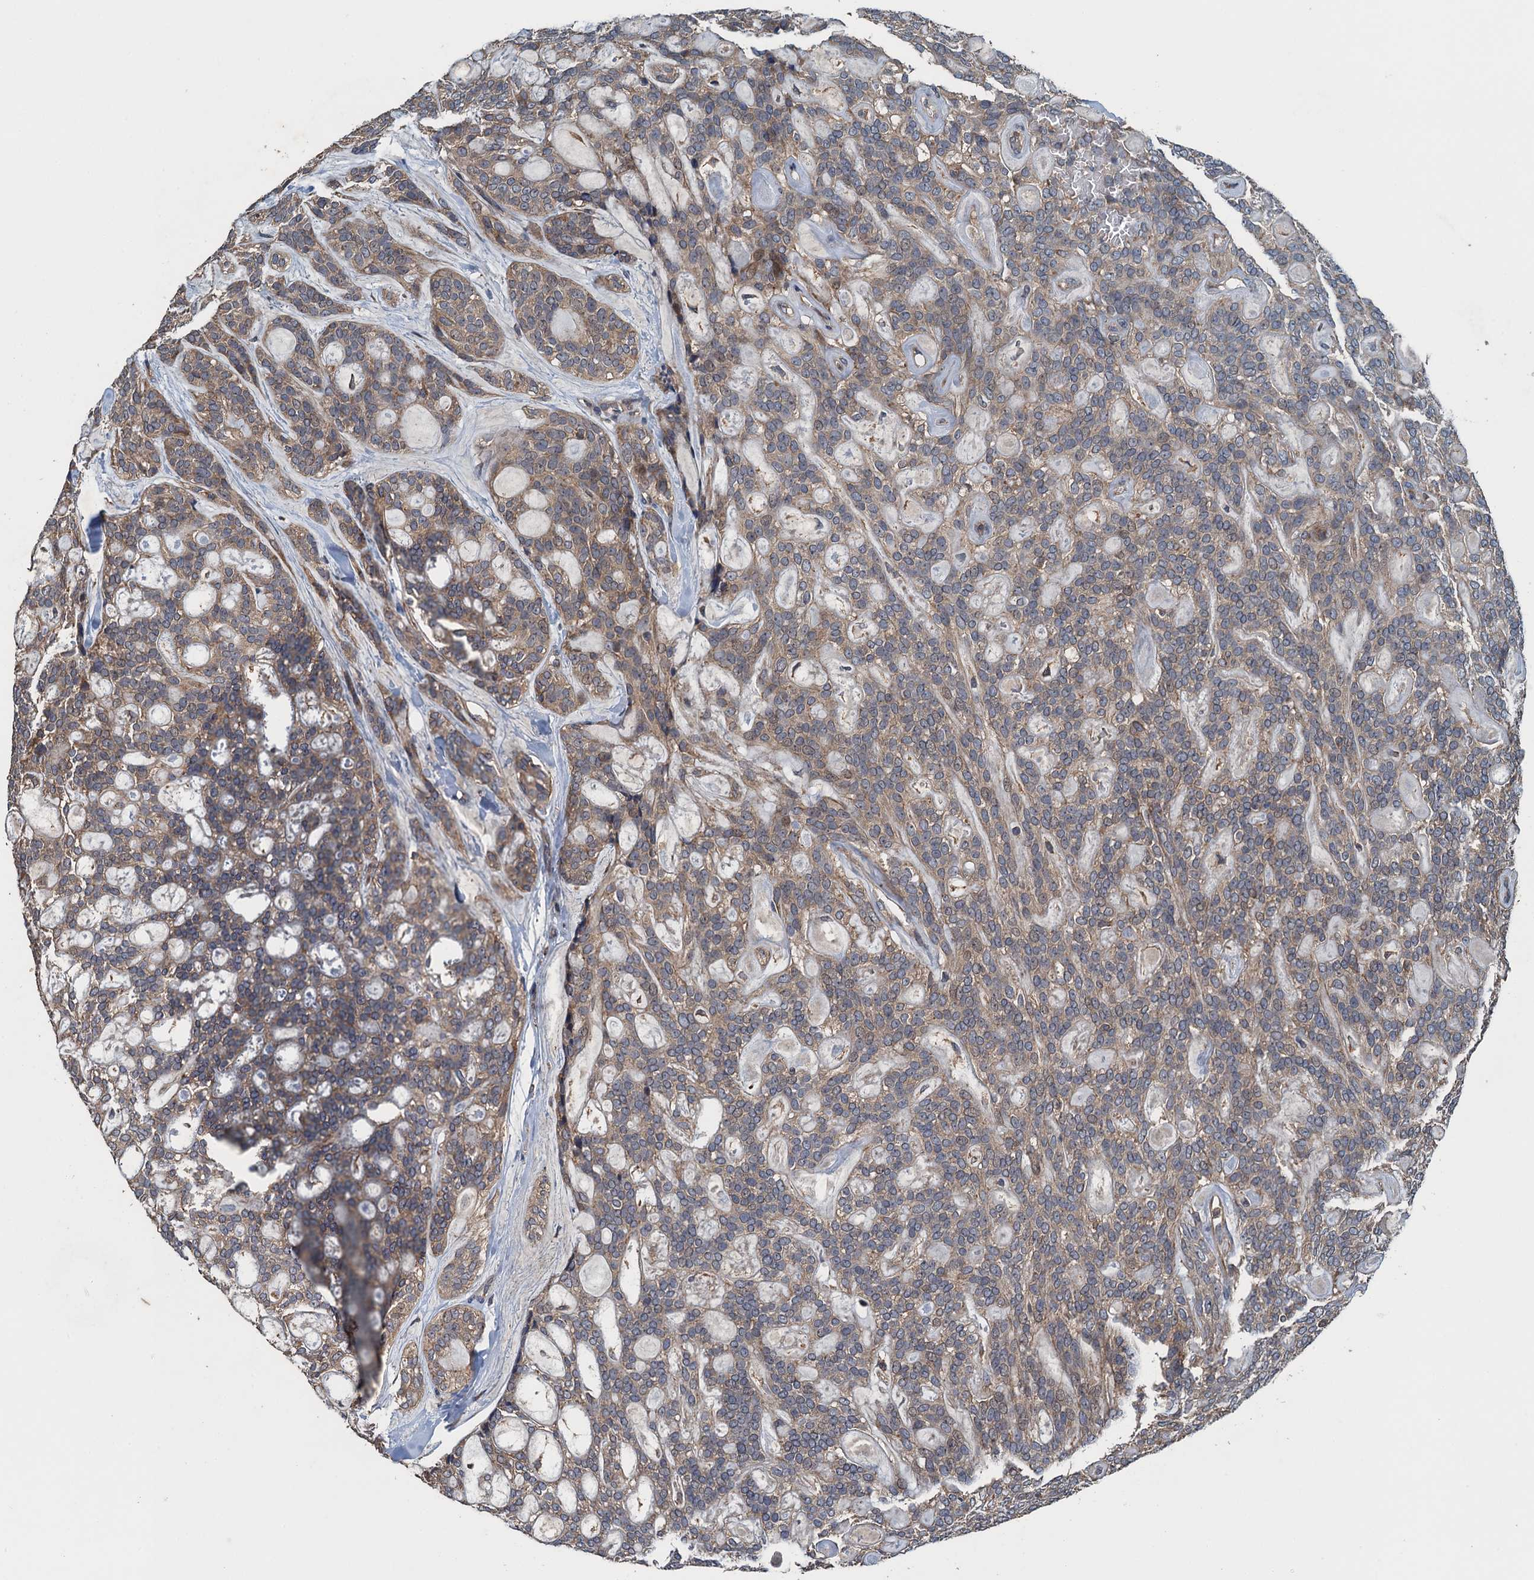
{"staining": {"intensity": "weak", "quantity": "25%-75%", "location": "cytoplasmic/membranous"}, "tissue": "head and neck cancer", "cell_type": "Tumor cells", "image_type": "cancer", "snomed": [{"axis": "morphology", "description": "Adenocarcinoma, NOS"}, {"axis": "topography", "description": "Head-Neck"}], "caption": "Head and neck adenocarcinoma stained with DAB (3,3'-diaminobenzidine) immunohistochemistry demonstrates low levels of weak cytoplasmic/membranous staining in approximately 25%-75% of tumor cells. The protein is shown in brown color, while the nuclei are stained blue.", "gene": "BORCS5", "patient": {"sex": "male", "age": 66}}